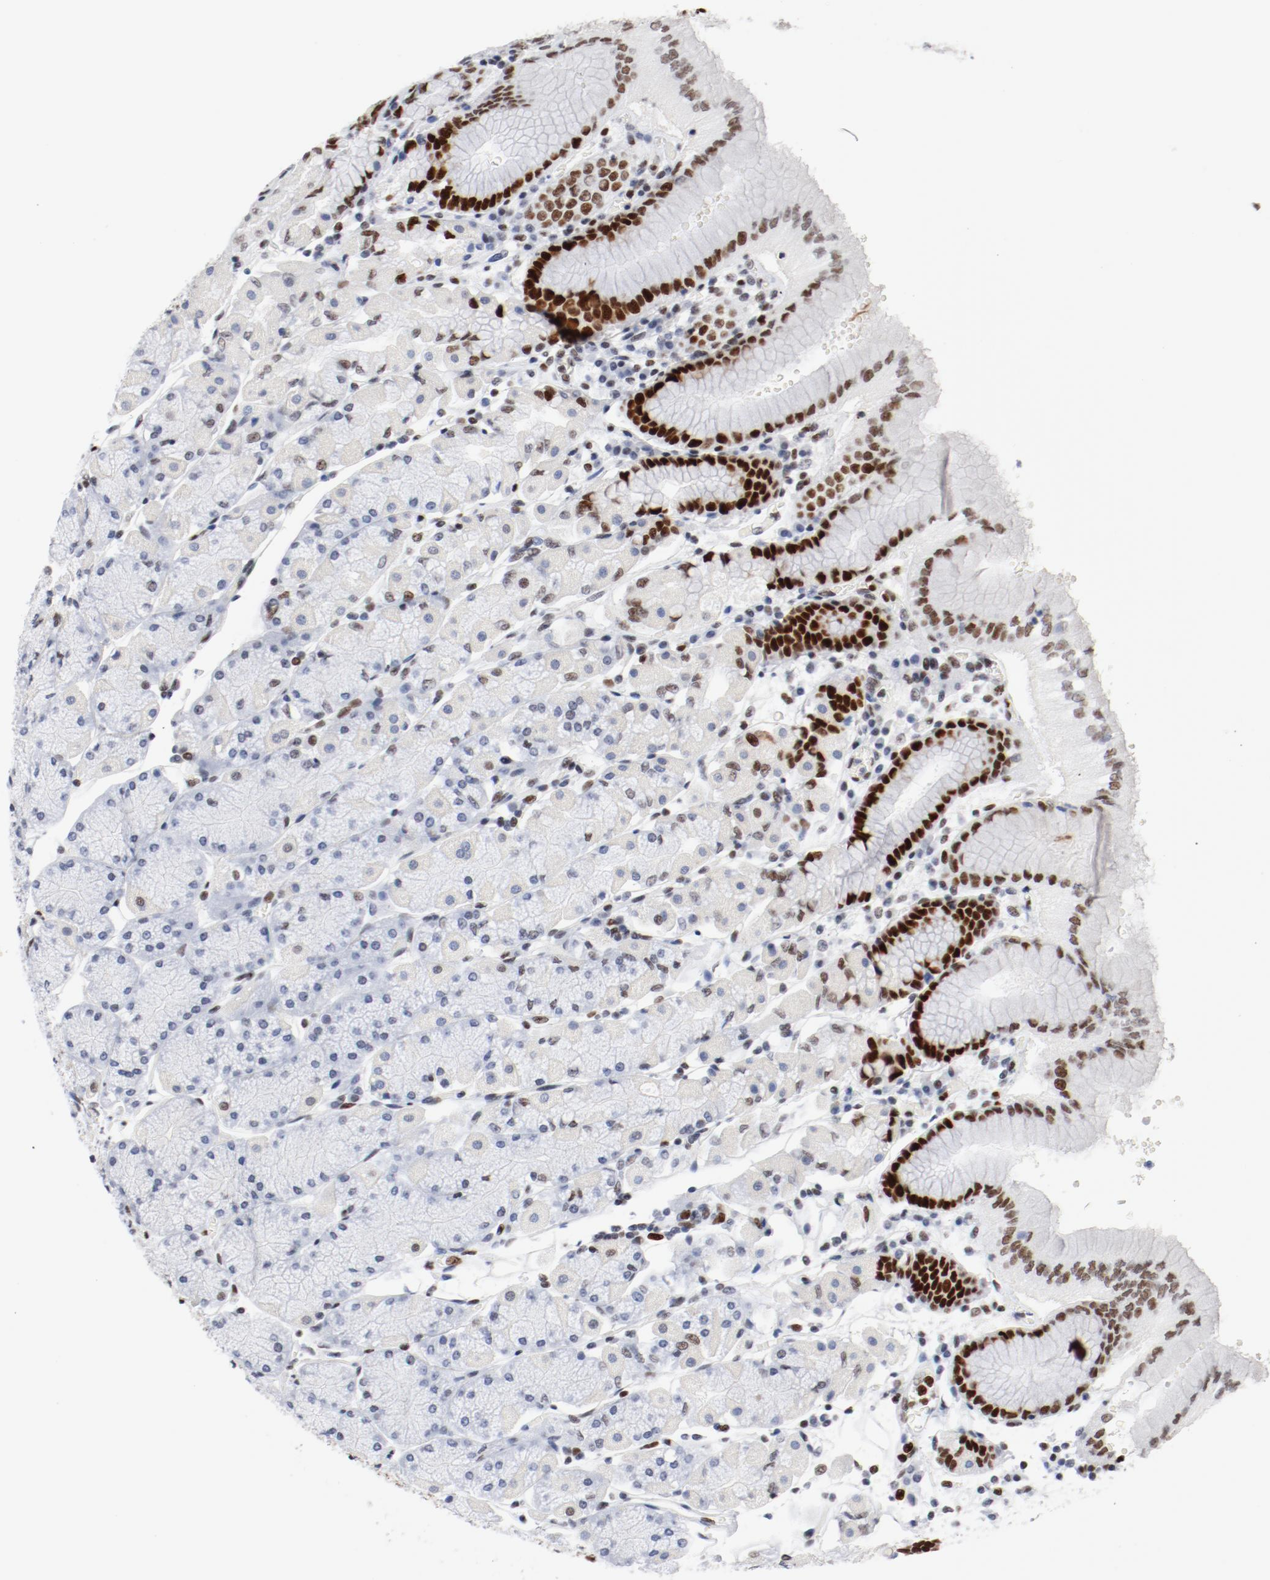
{"staining": {"intensity": "weak", "quantity": "<25%", "location": "nuclear"}, "tissue": "stomach", "cell_type": "Glandular cells", "image_type": "normal", "snomed": [{"axis": "morphology", "description": "Normal tissue, NOS"}, {"axis": "topography", "description": "Stomach, upper"}, {"axis": "topography", "description": "Stomach"}], "caption": "The histopathology image shows no significant positivity in glandular cells of stomach.", "gene": "POLD1", "patient": {"sex": "male", "age": 76}}